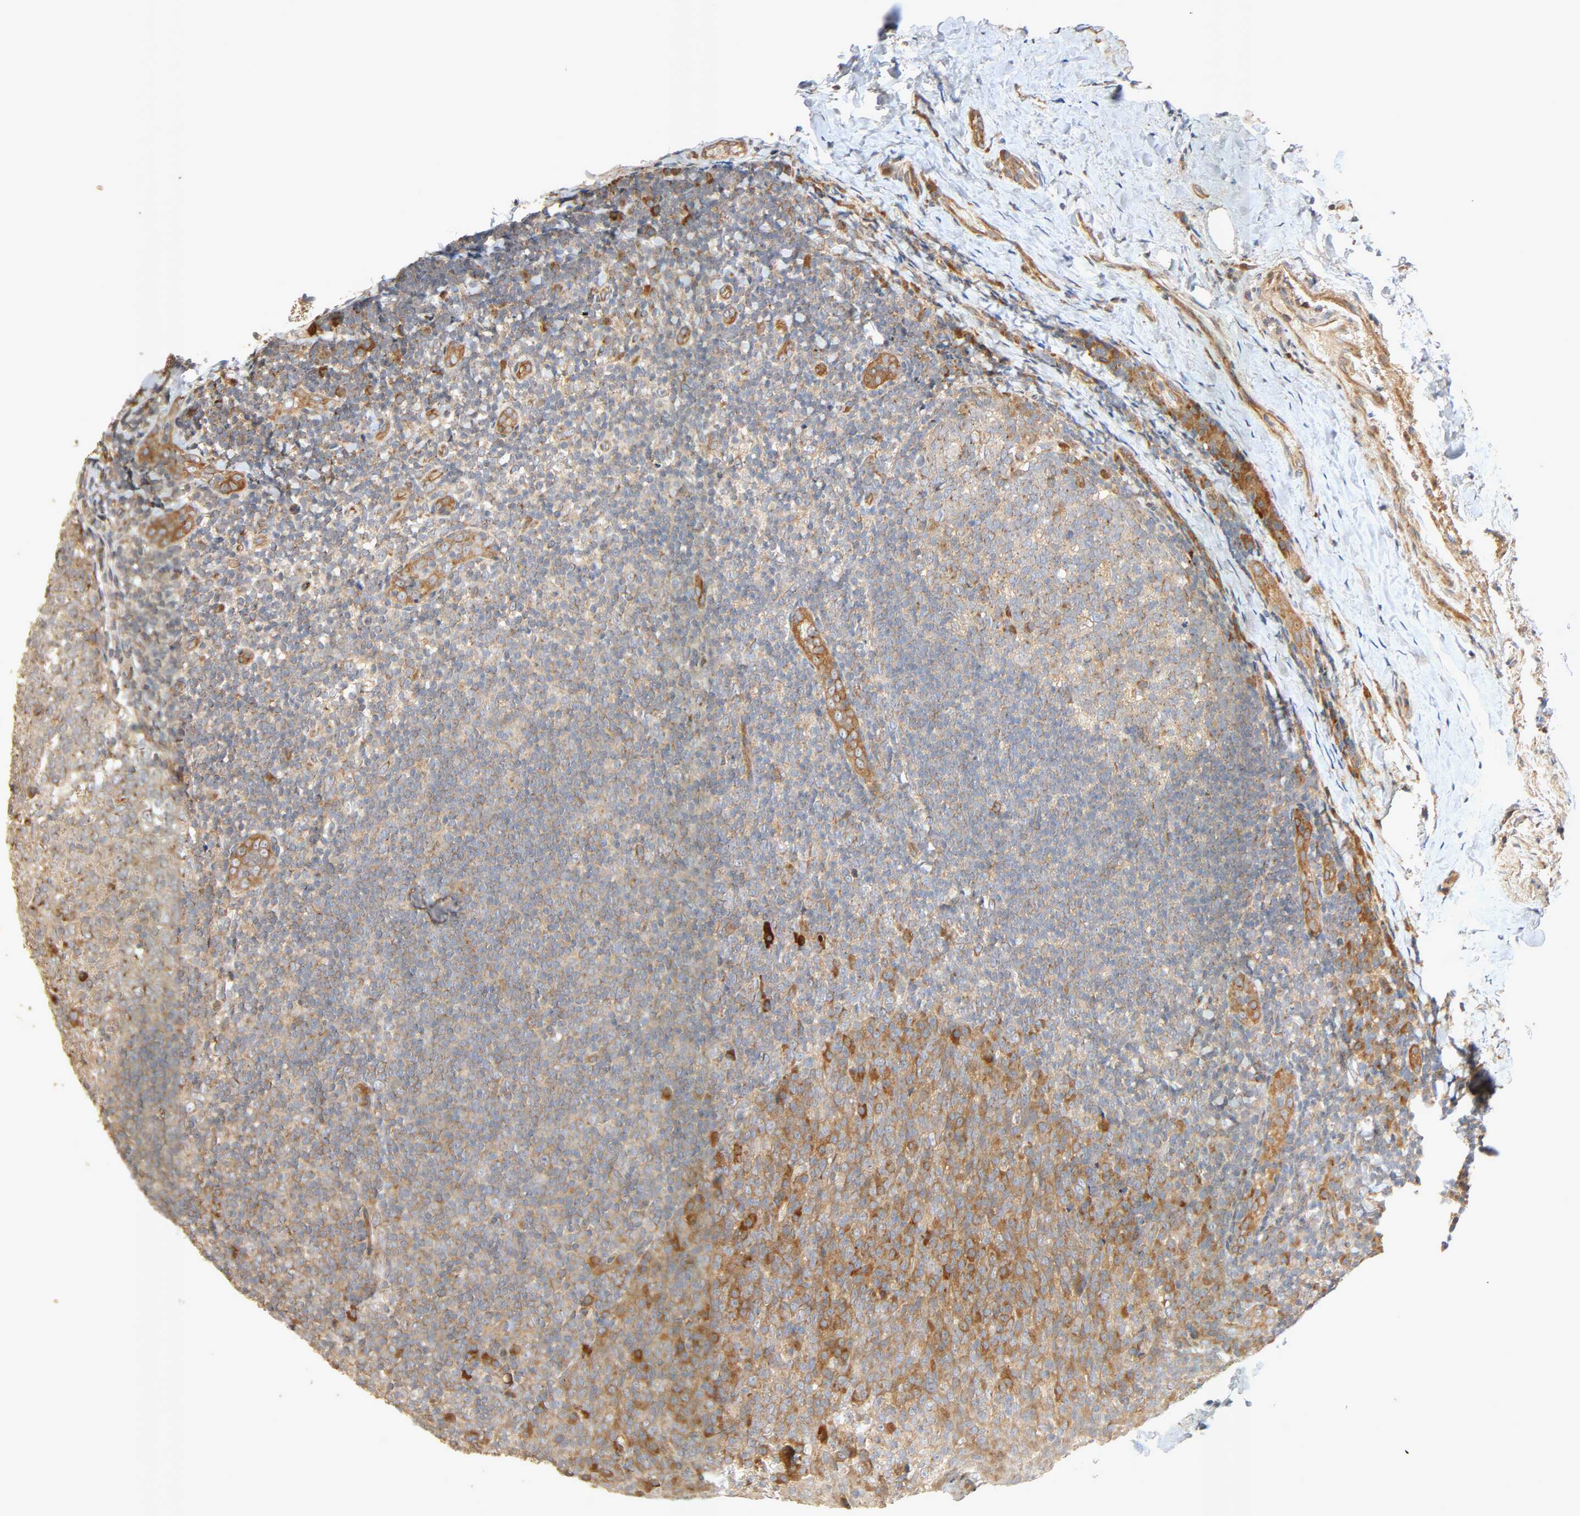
{"staining": {"intensity": "moderate", "quantity": "<25%", "location": "cytoplasmic/membranous"}, "tissue": "tonsil", "cell_type": "Germinal center cells", "image_type": "normal", "snomed": [{"axis": "morphology", "description": "Normal tissue, NOS"}, {"axis": "topography", "description": "Tonsil"}], "caption": "A brown stain shows moderate cytoplasmic/membranous positivity of a protein in germinal center cells of unremarkable tonsil. The staining was performed using DAB, with brown indicating positive protein expression. Nuclei are stained blue with hematoxylin.", "gene": "SGSM1", "patient": {"sex": "male", "age": 31}}